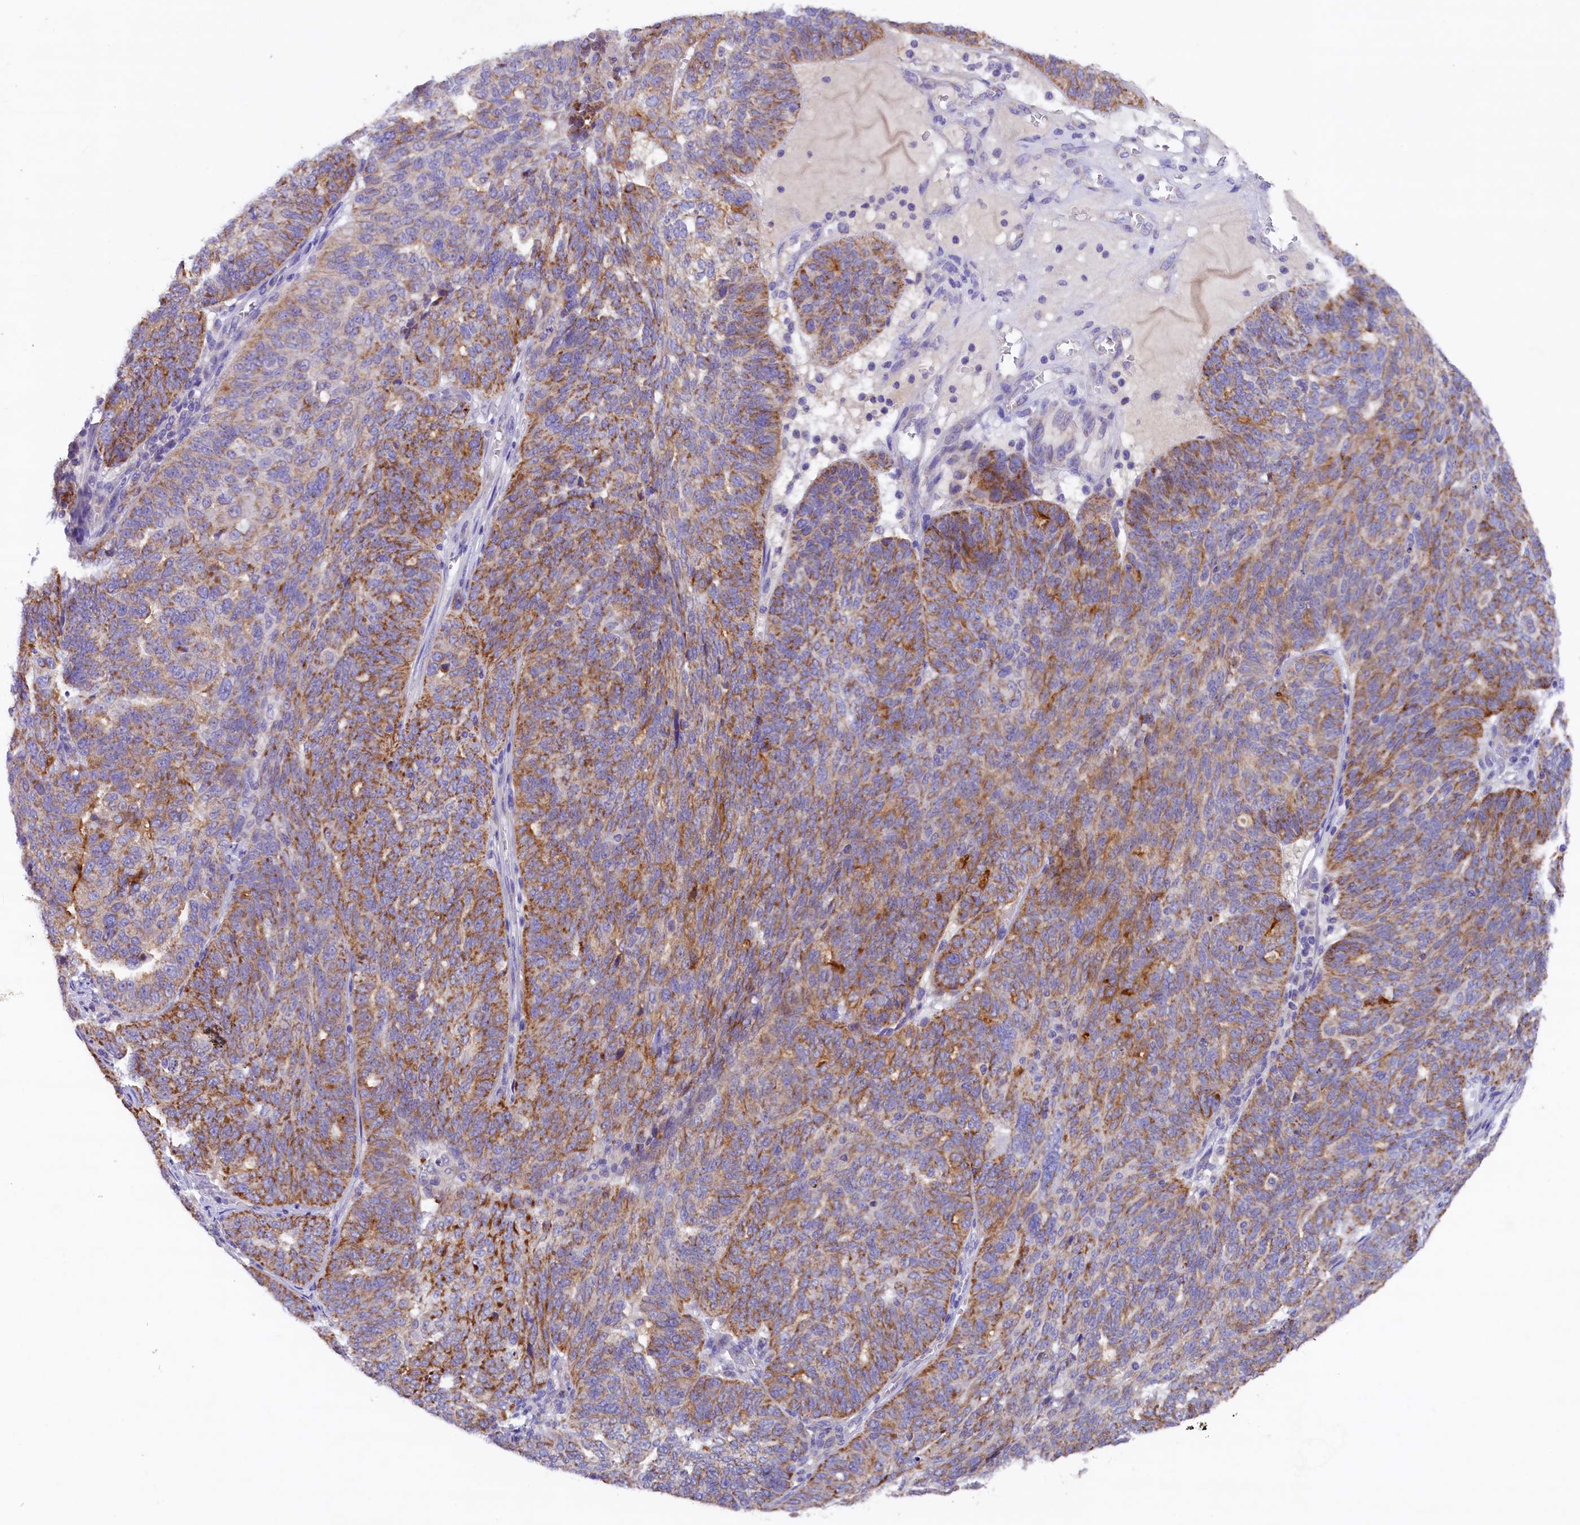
{"staining": {"intensity": "moderate", "quantity": ">75%", "location": "cytoplasmic/membranous"}, "tissue": "ovarian cancer", "cell_type": "Tumor cells", "image_type": "cancer", "snomed": [{"axis": "morphology", "description": "Cystadenocarcinoma, serous, NOS"}, {"axis": "topography", "description": "Ovary"}], "caption": "An immunohistochemistry (IHC) histopathology image of tumor tissue is shown. Protein staining in brown labels moderate cytoplasmic/membranous positivity in ovarian cancer within tumor cells. (DAB IHC with brightfield microscopy, high magnification).", "gene": "PMPCB", "patient": {"sex": "female", "age": 59}}